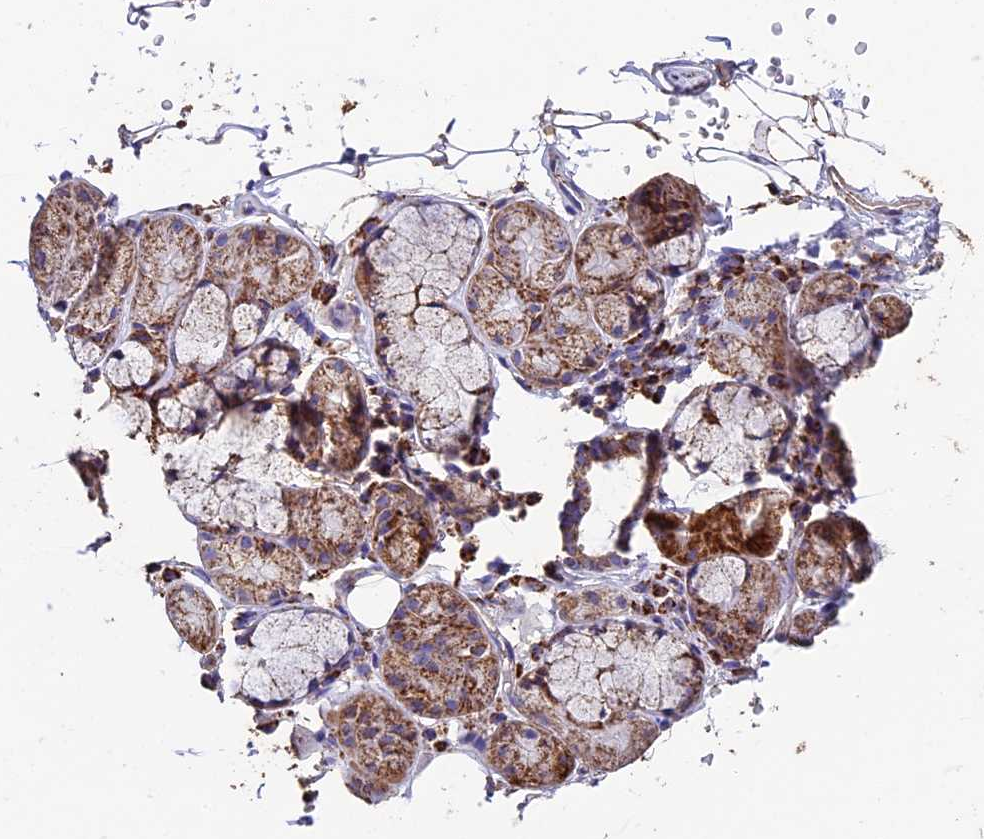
{"staining": {"intensity": "moderate", "quantity": "25%-75%", "location": "cytoplasmic/membranous"}, "tissue": "adipose tissue", "cell_type": "Adipocytes", "image_type": "normal", "snomed": [{"axis": "morphology", "description": "Normal tissue, NOS"}, {"axis": "topography", "description": "Lymph node"}, {"axis": "topography", "description": "Bronchus"}], "caption": "A micrograph of human adipose tissue stained for a protein shows moderate cytoplasmic/membranous brown staining in adipocytes. Using DAB (3,3'-diaminobenzidine) (brown) and hematoxylin (blue) stains, captured at high magnification using brightfield microscopy.", "gene": "ADAT1", "patient": {"sex": "male", "age": 63}}